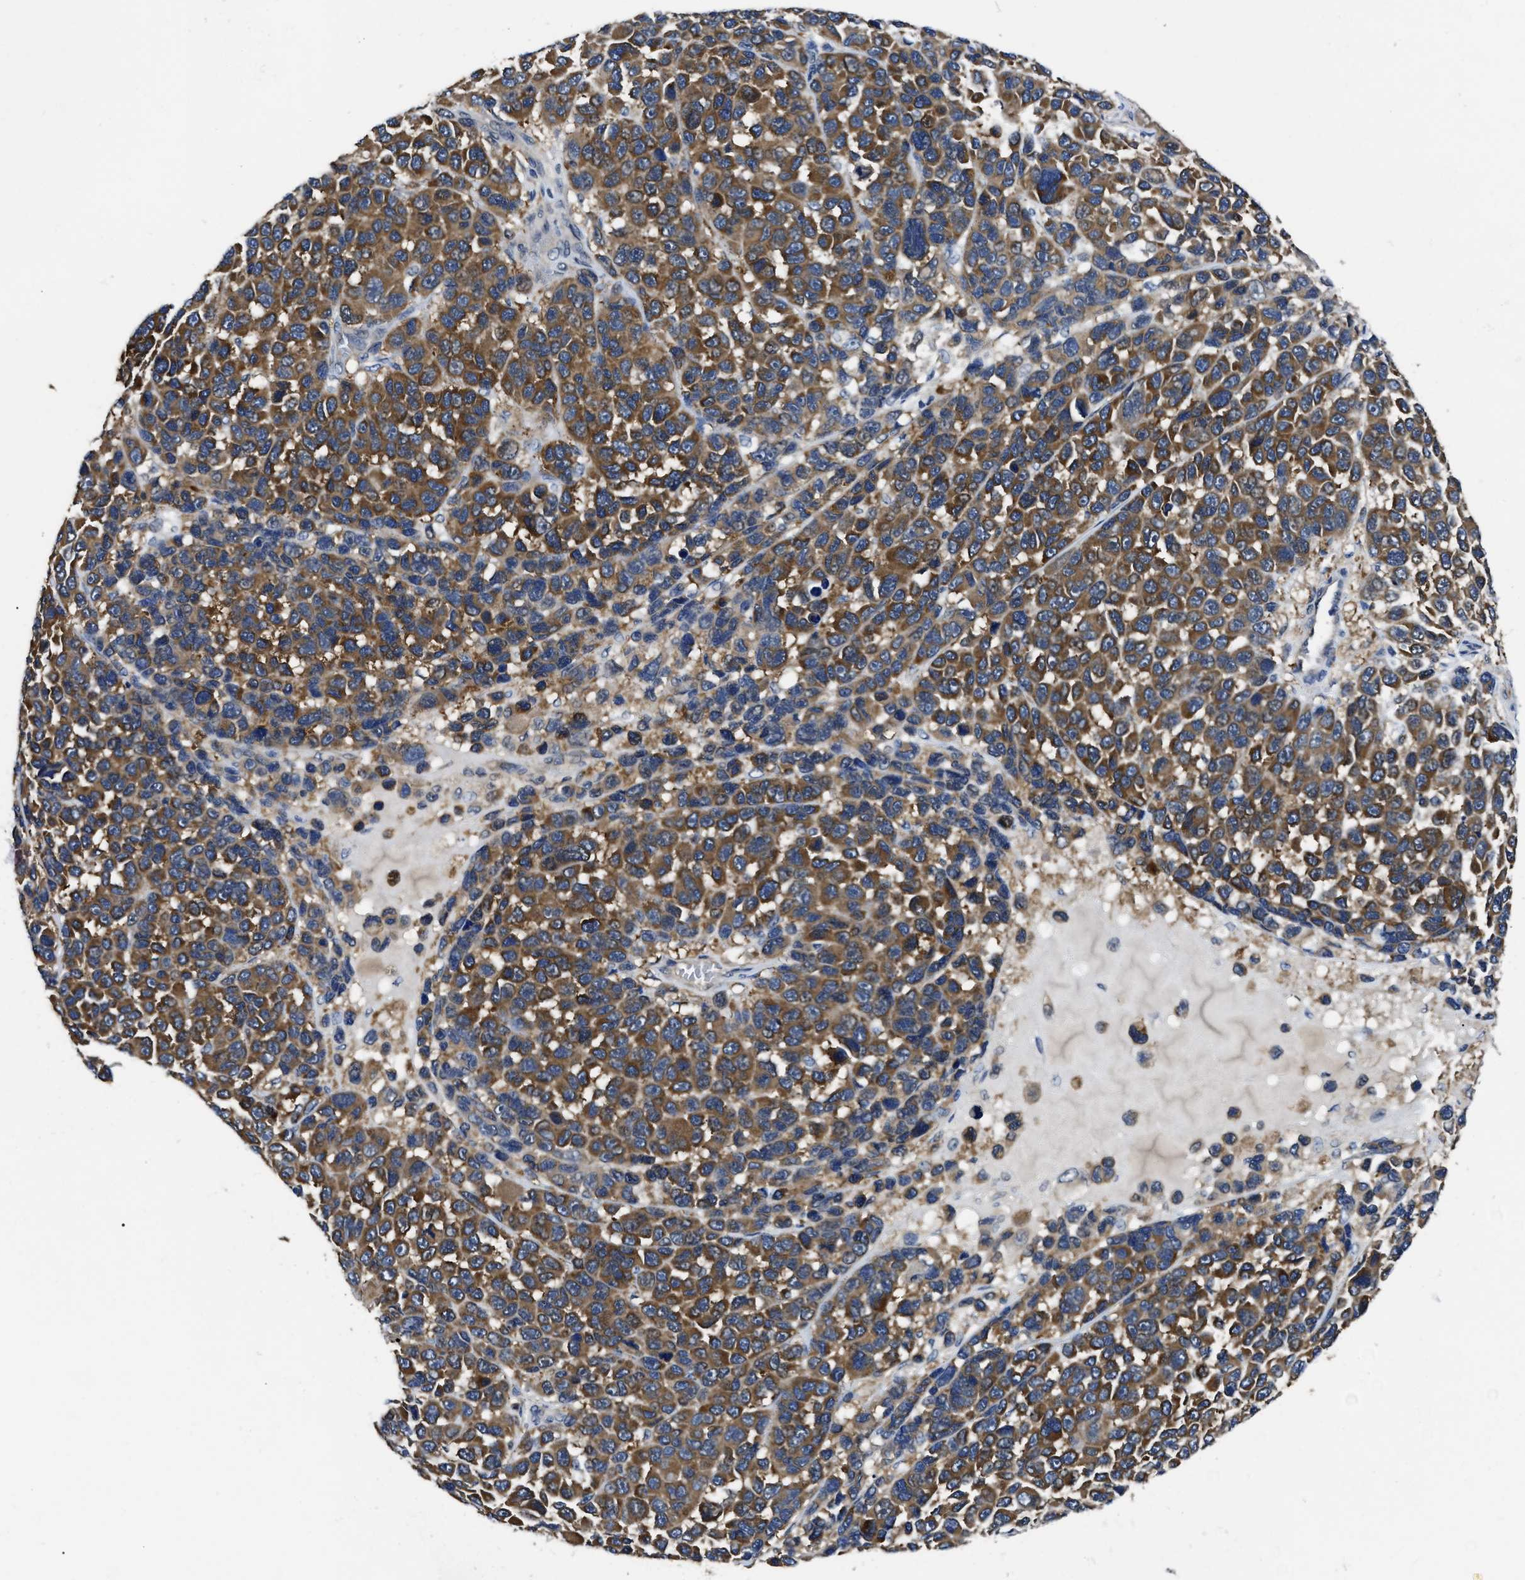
{"staining": {"intensity": "strong", "quantity": ">75%", "location": "cytoplasmic/membranous"}, "tissue": "melanoma", "cell_type": "Tumor cells", "image_type": "cancer", "snomed": [{"axis": "morphology", "description": "Malignant melanoma, NOS"}, {"axis": "topography", "description": "Skin"}], "caption": "Immunohistochemical staining of melanoma reveals high levels of strong cytoplasmic/membranous protein staining in approximately >75% of tumor cells. The staining was performed using DAB, with brown indicating positive protein expression. Nuclei are stained blue with hematoxylin.", "gene": "GET4", "patient": {"sex": "male", "age": 53}}